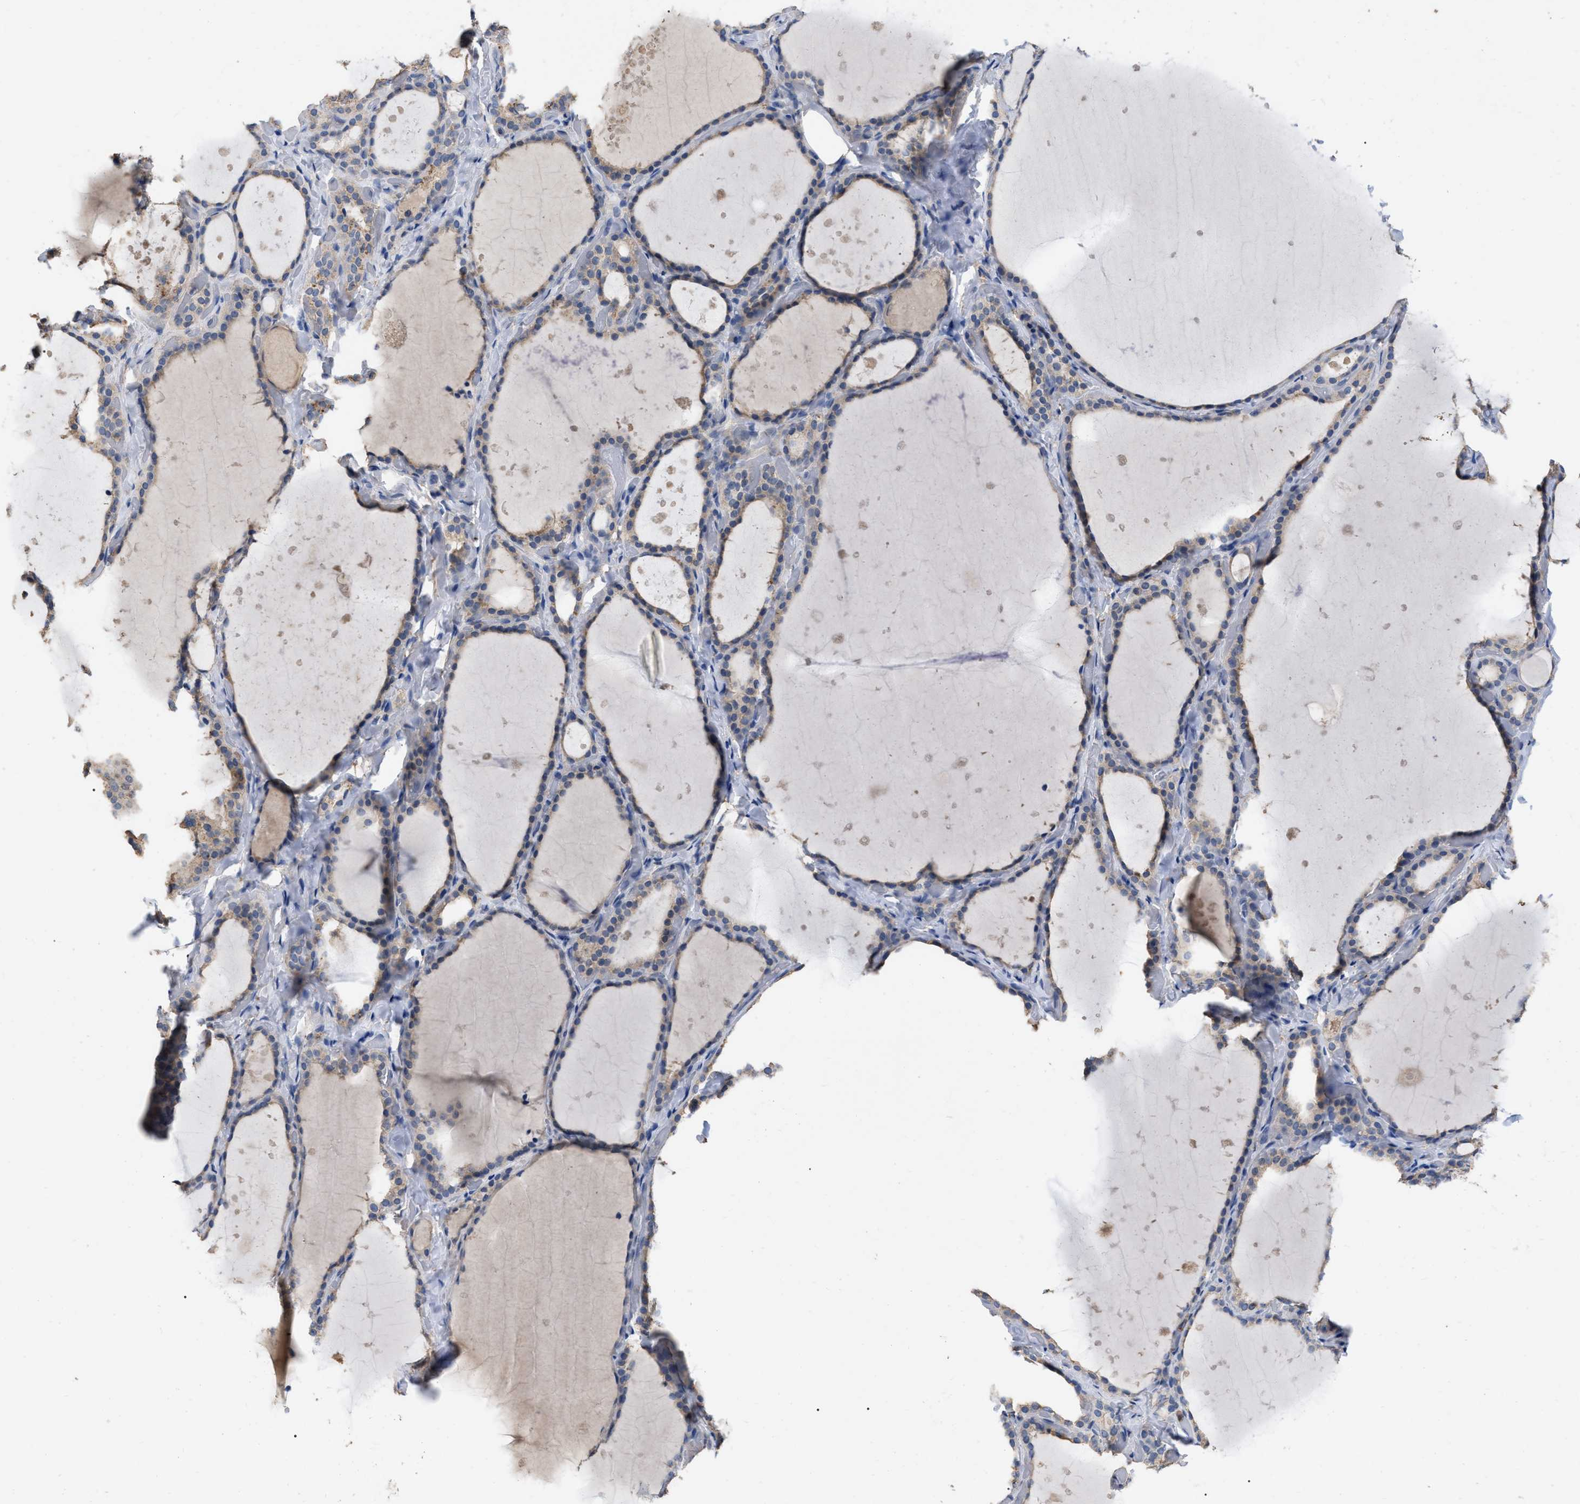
{"staining": {"intensity": "moderate", "quantity": "25%-75%", "location": "cytoplasmic/membranous"}, "tissue": "thyroid gland", "cell_type": "Glandular cells", "image_type": "normal", "snomed": [{"axis": "morphology", "description": "Normal tissue, NOS"}, {"axis": "topography", "description": "Thyroid gland"}], "caption": "Protein expression analysis of normal human thyroid gland reveals moderate cytoplasmic/membranous staining in approximately 25%-75% of glandular cells. Immunohistochemistry stains the protein in brown and the nuclei are stained blue.", "gene": "GPR179", "patient": {"sex": "female", "age": 44}}